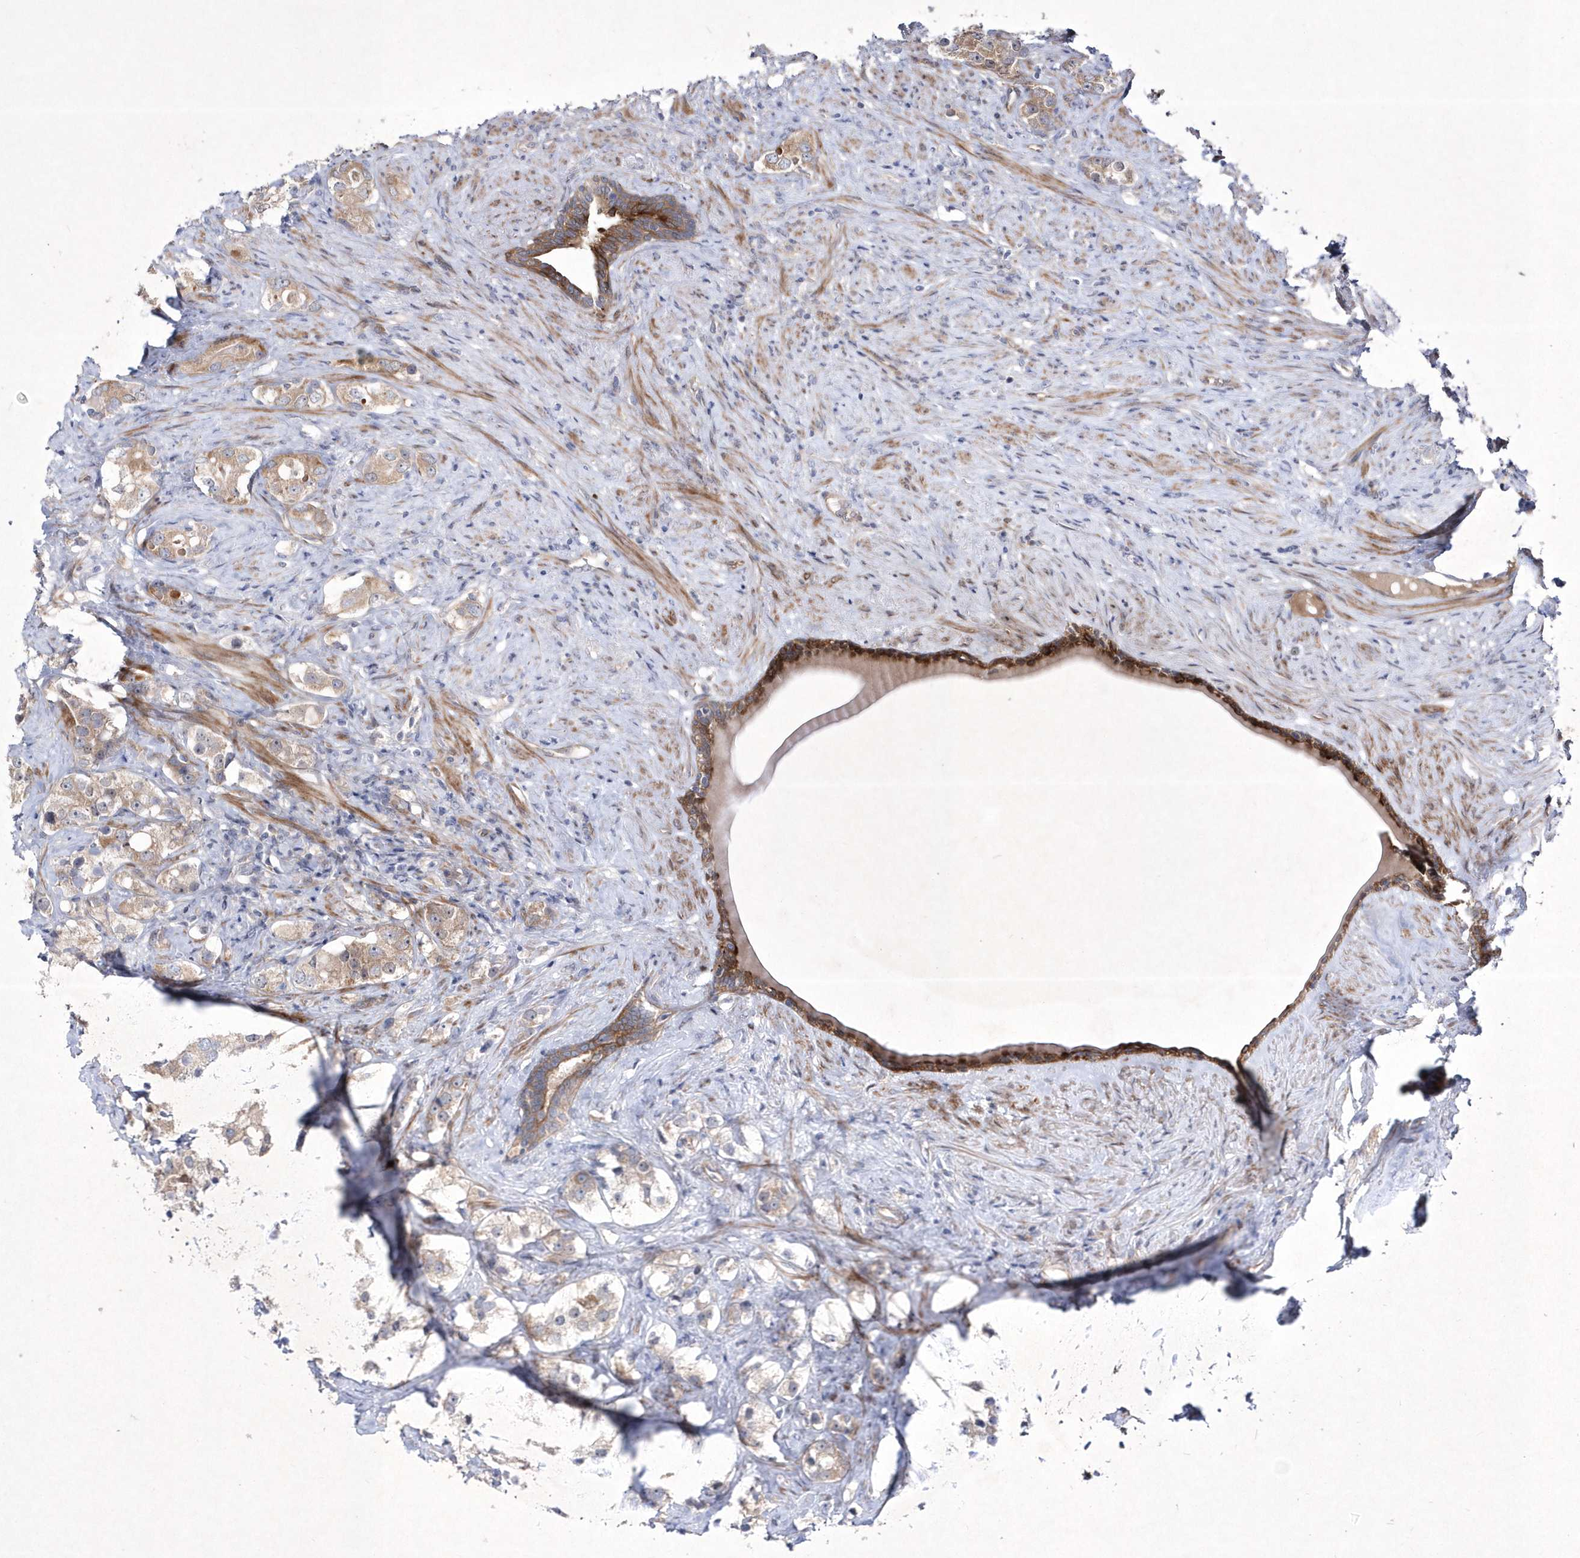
{"staining": {"intensity": "weak", "quantity": "25%-75%", "location": "cytoplasmic/membranous"}, "tissue": "prostate cancer", "cell_type": "Tumor cells", "image_type": "cancer", "snomed": [{"axis": "morphology", "description": "Adenocarcinoma, High grade"}, {"axis": "topography", "description": "Prostate"}], "caption": "The immunohistochemical stain shows weak cytoplasmic/membranous expression in tumor cells of prostate cancer (adenocarcinoma (high-grade)) tissue.", "gene": "DSPP", "patient": {"sex": "male", "age": 63}}